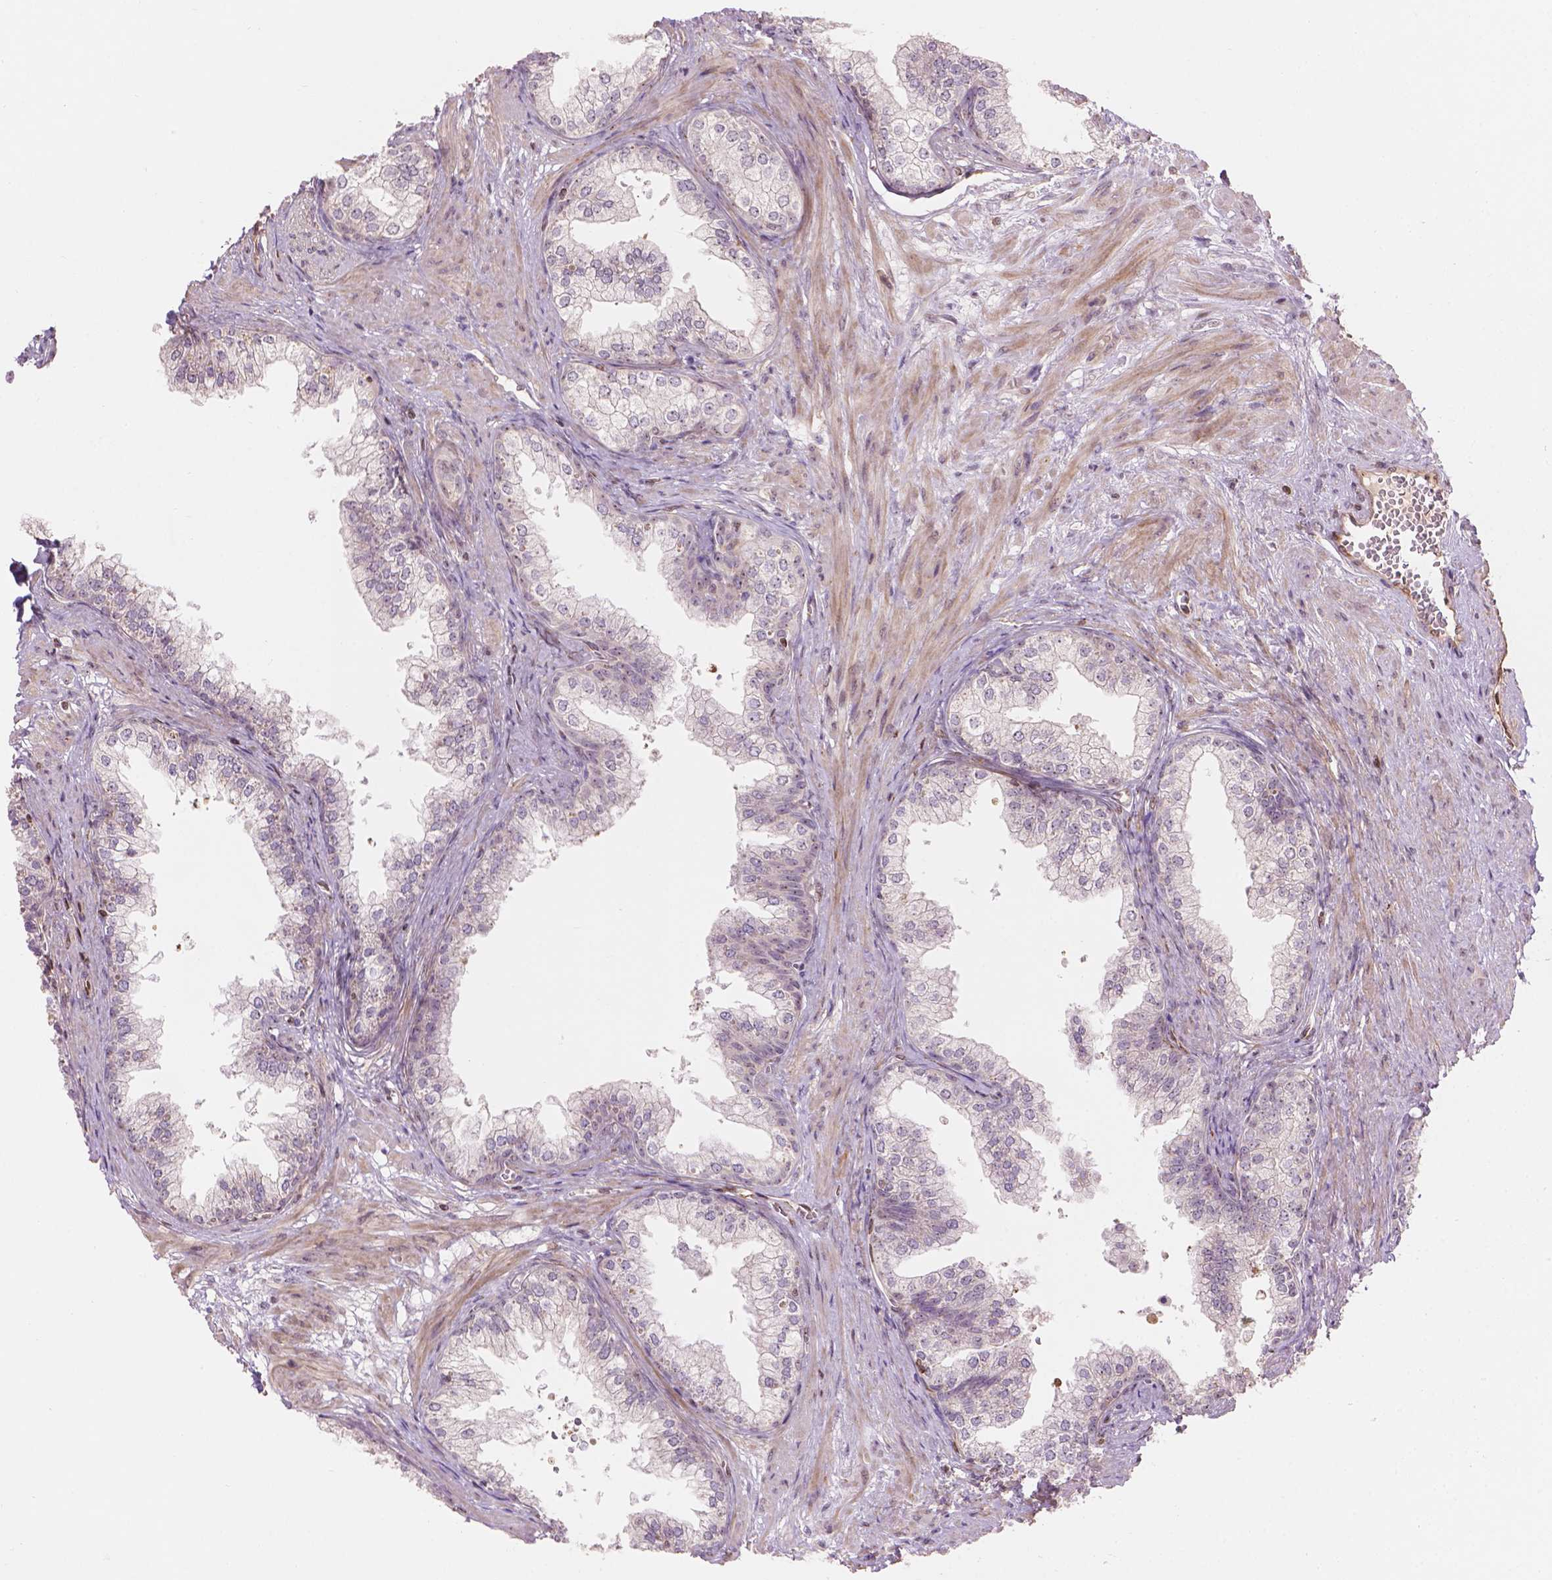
{"staining": {"intensity": "weak", "quantity": "25%-75%", "location": "nuclear"}, "tissue": "prostate", "cell_type": "Glandular cells", "image_type": "normal", "snomed": [{"axis": "morphology", "description": "Normal tissue, NOS"}, {"axis": "topography", "description": "Prostate"}], "caption": "Weak nuclear positivity is seen in approximately 25%-75% of glandular cells in benign prostate.", "gene": "SMC2", "patient": {"sex": "male", "age": 79}}